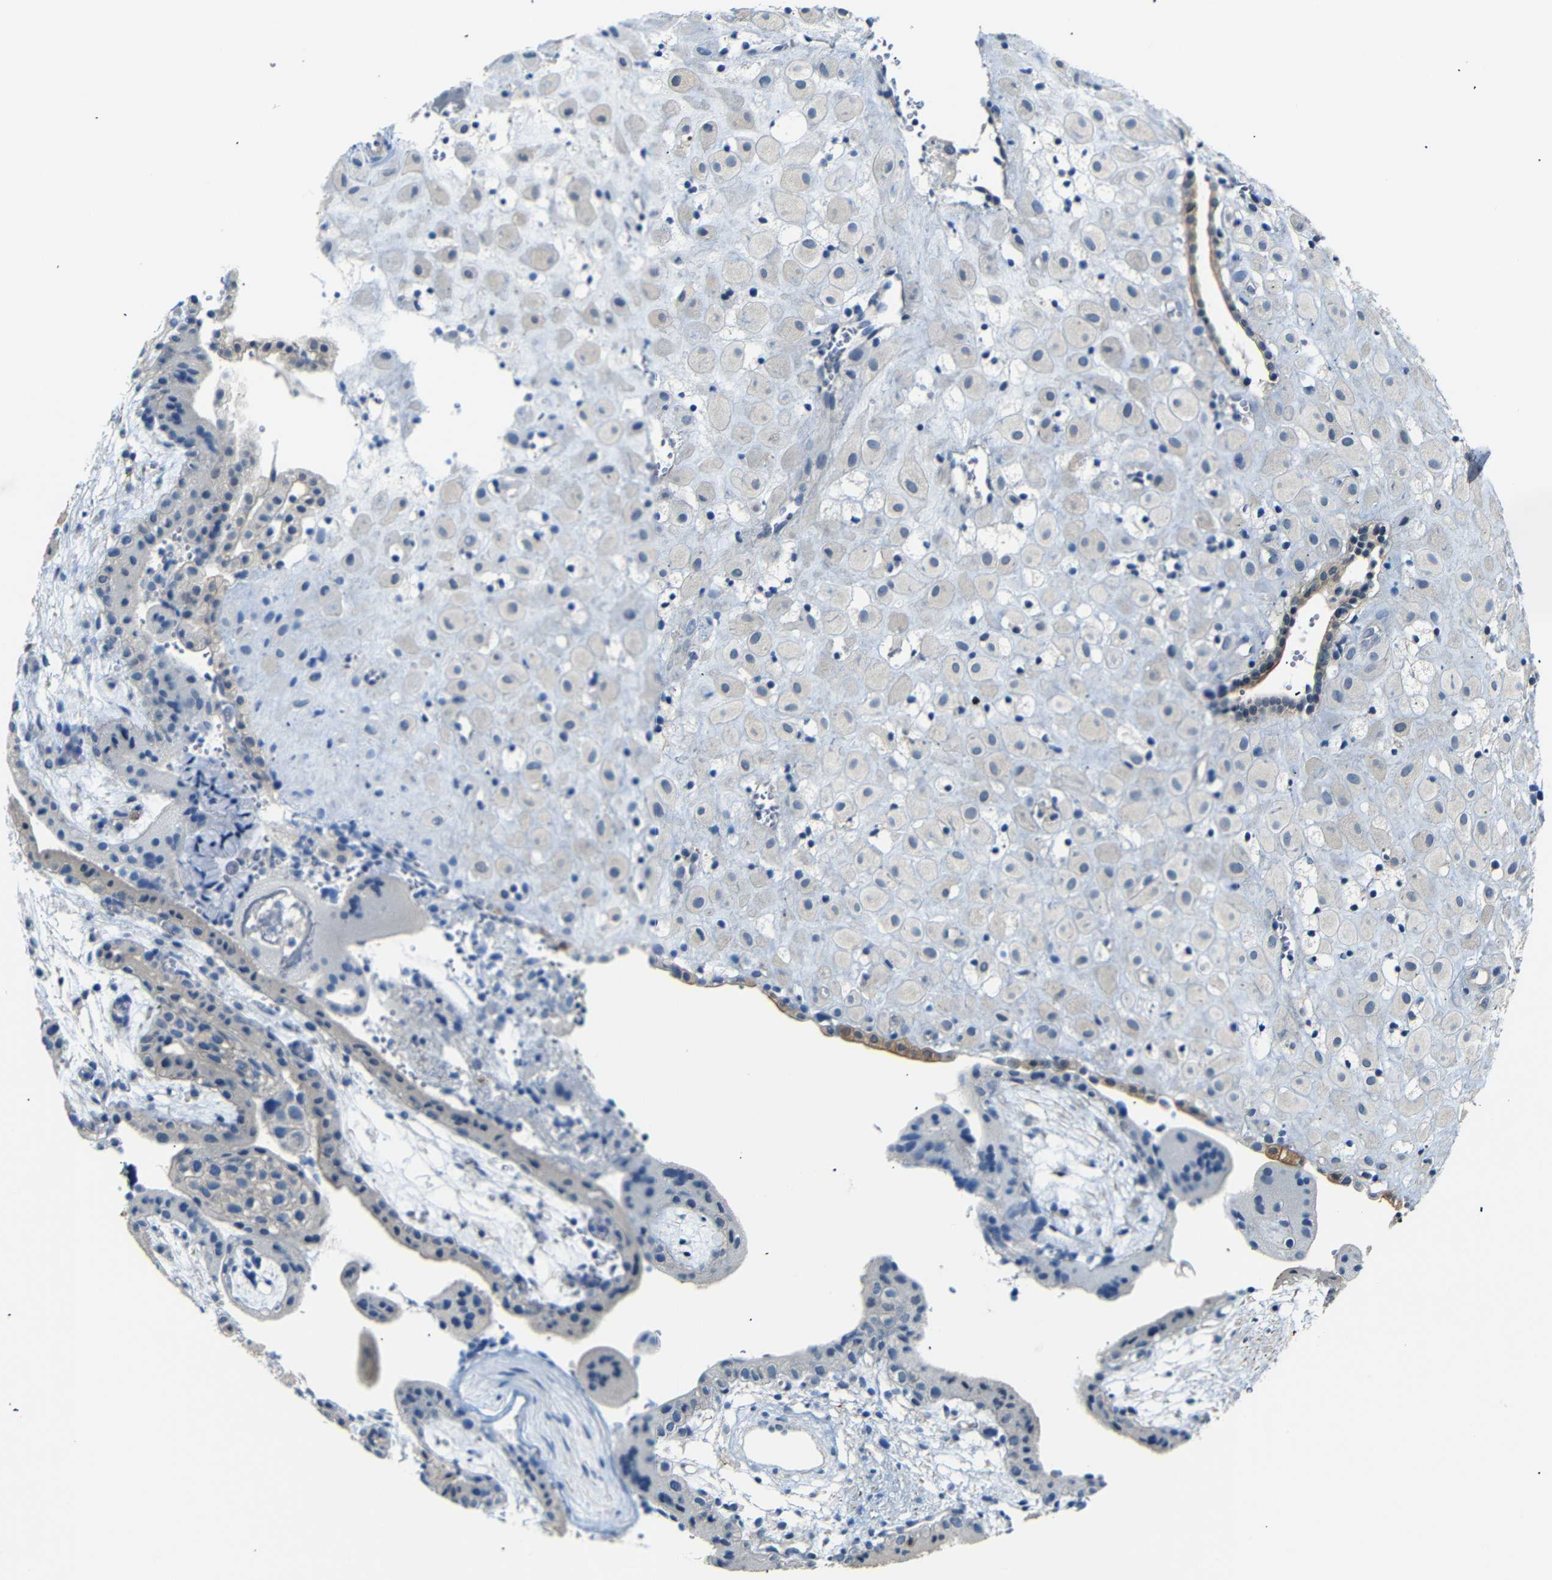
{"staining": {"intensity": "weak", "quantity": ">75%", "location": "cytoplasmic/membranous"}, "tissue": "placenta", "cell_type": "Decidual cells", "image_type": "normal", "snomed": [{"axis": "morphology", "description": "Normal tissue, NOS"}, {"axis": "topography", "description": "Placenta"}], "caption": "Placenta stained with immunohistochemistry displays weak cytoplasmic/membranous expression in about >75% of decidual cells. (DAB = brown stain, brightfield microscopy at high magnification).", "gene": "SFN", "patient": {"sex": "female", "age": 18}}